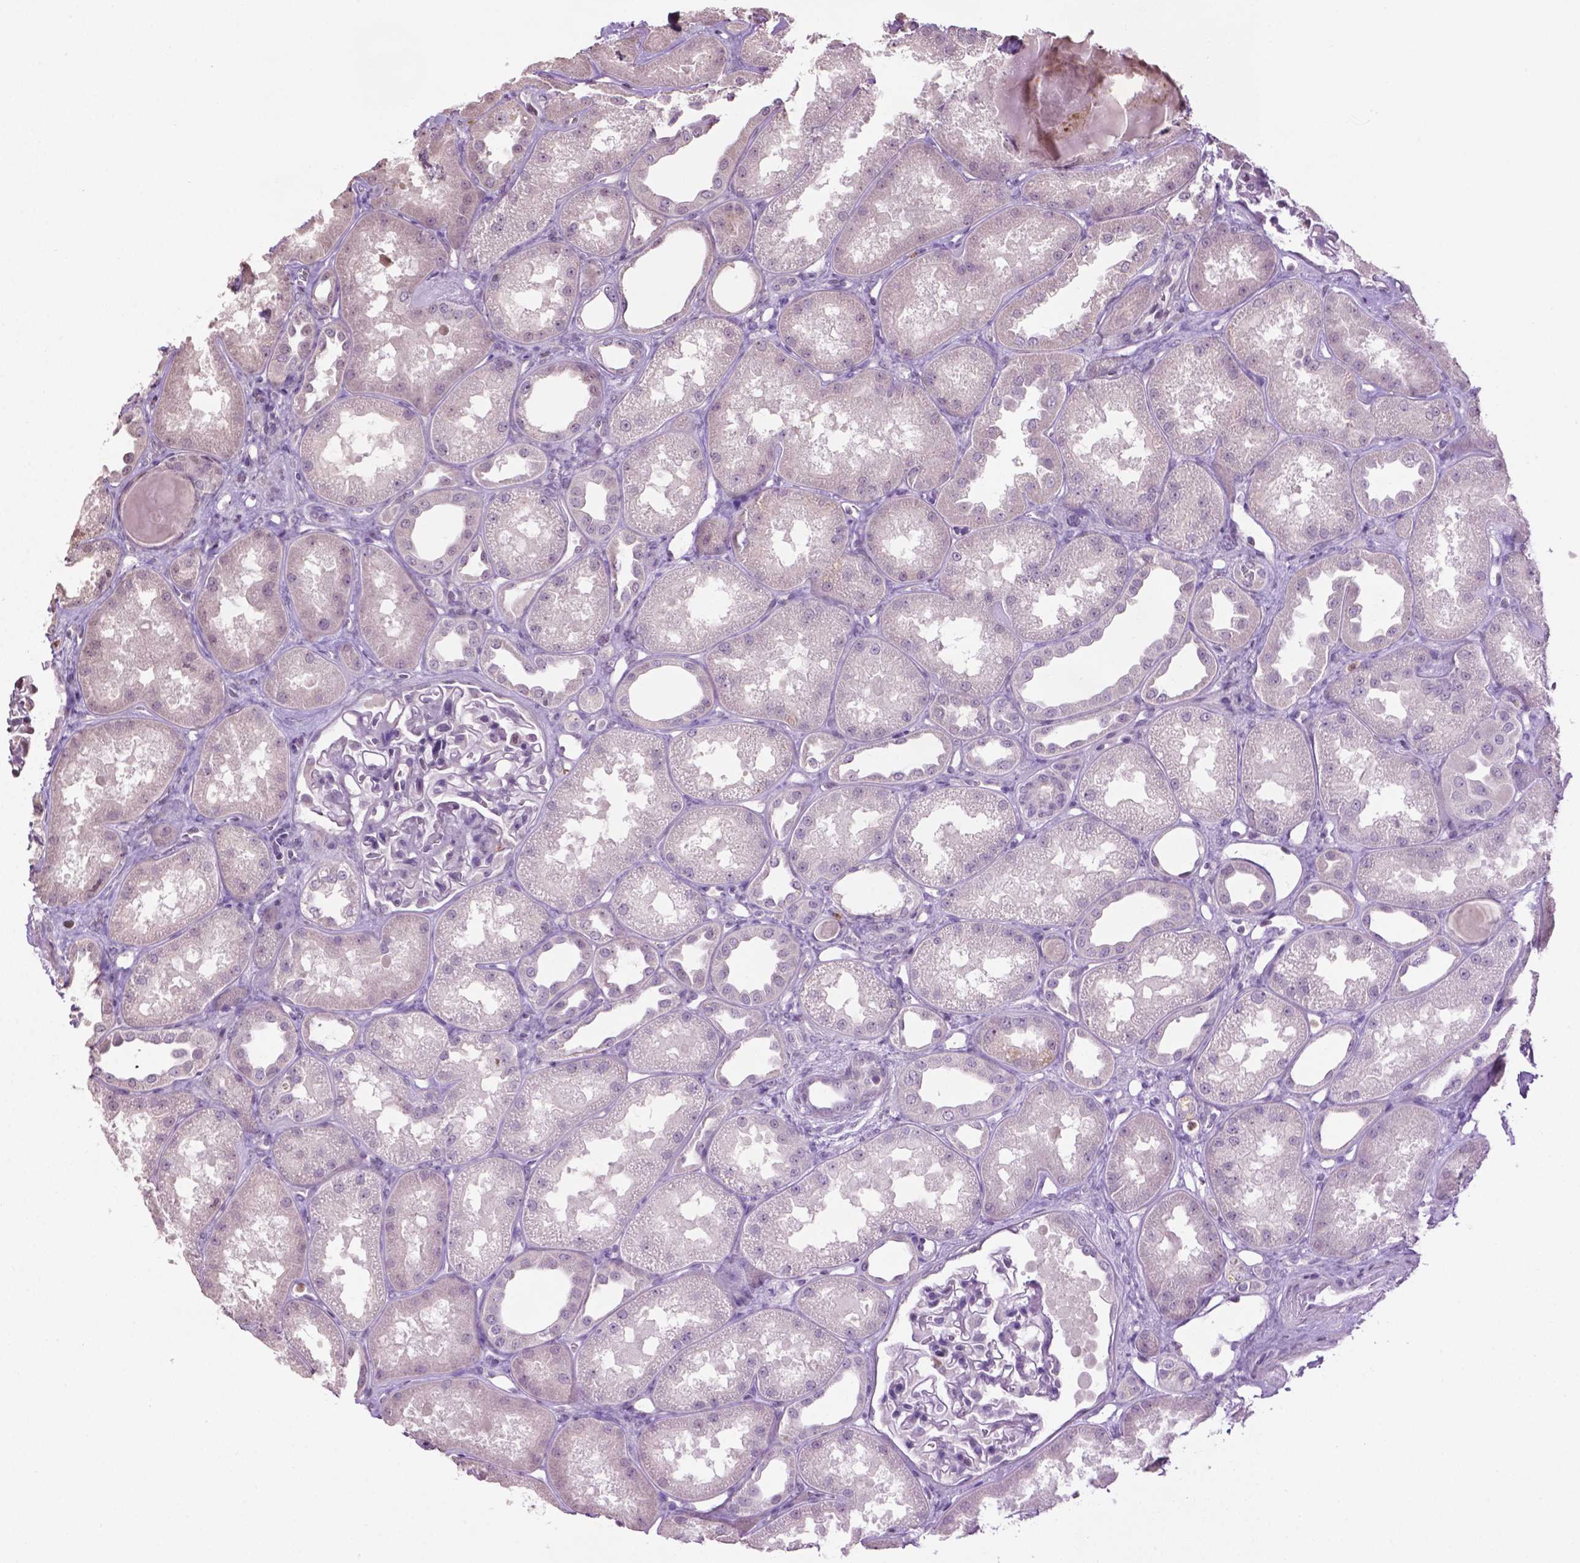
{"staining": {"intensity": "negative", "quantity": "none", "location": "none"}, "tissue": "kidney", "cell_type": "Cells in glomeruli", "image_type": "normal", "snomed": [{"axis": "morphology", "description": "Normal tissue, NOS"}, {"axis": "topography", "description": "Kidney"}], "caption": "IHC photomicrograph of benign kidney: human kidney stained with DAB exhibits no significant protein positivity in cells in glomeruli.", "gene": "NTNG2", "patient": {"sex": "male", "age": 61}}